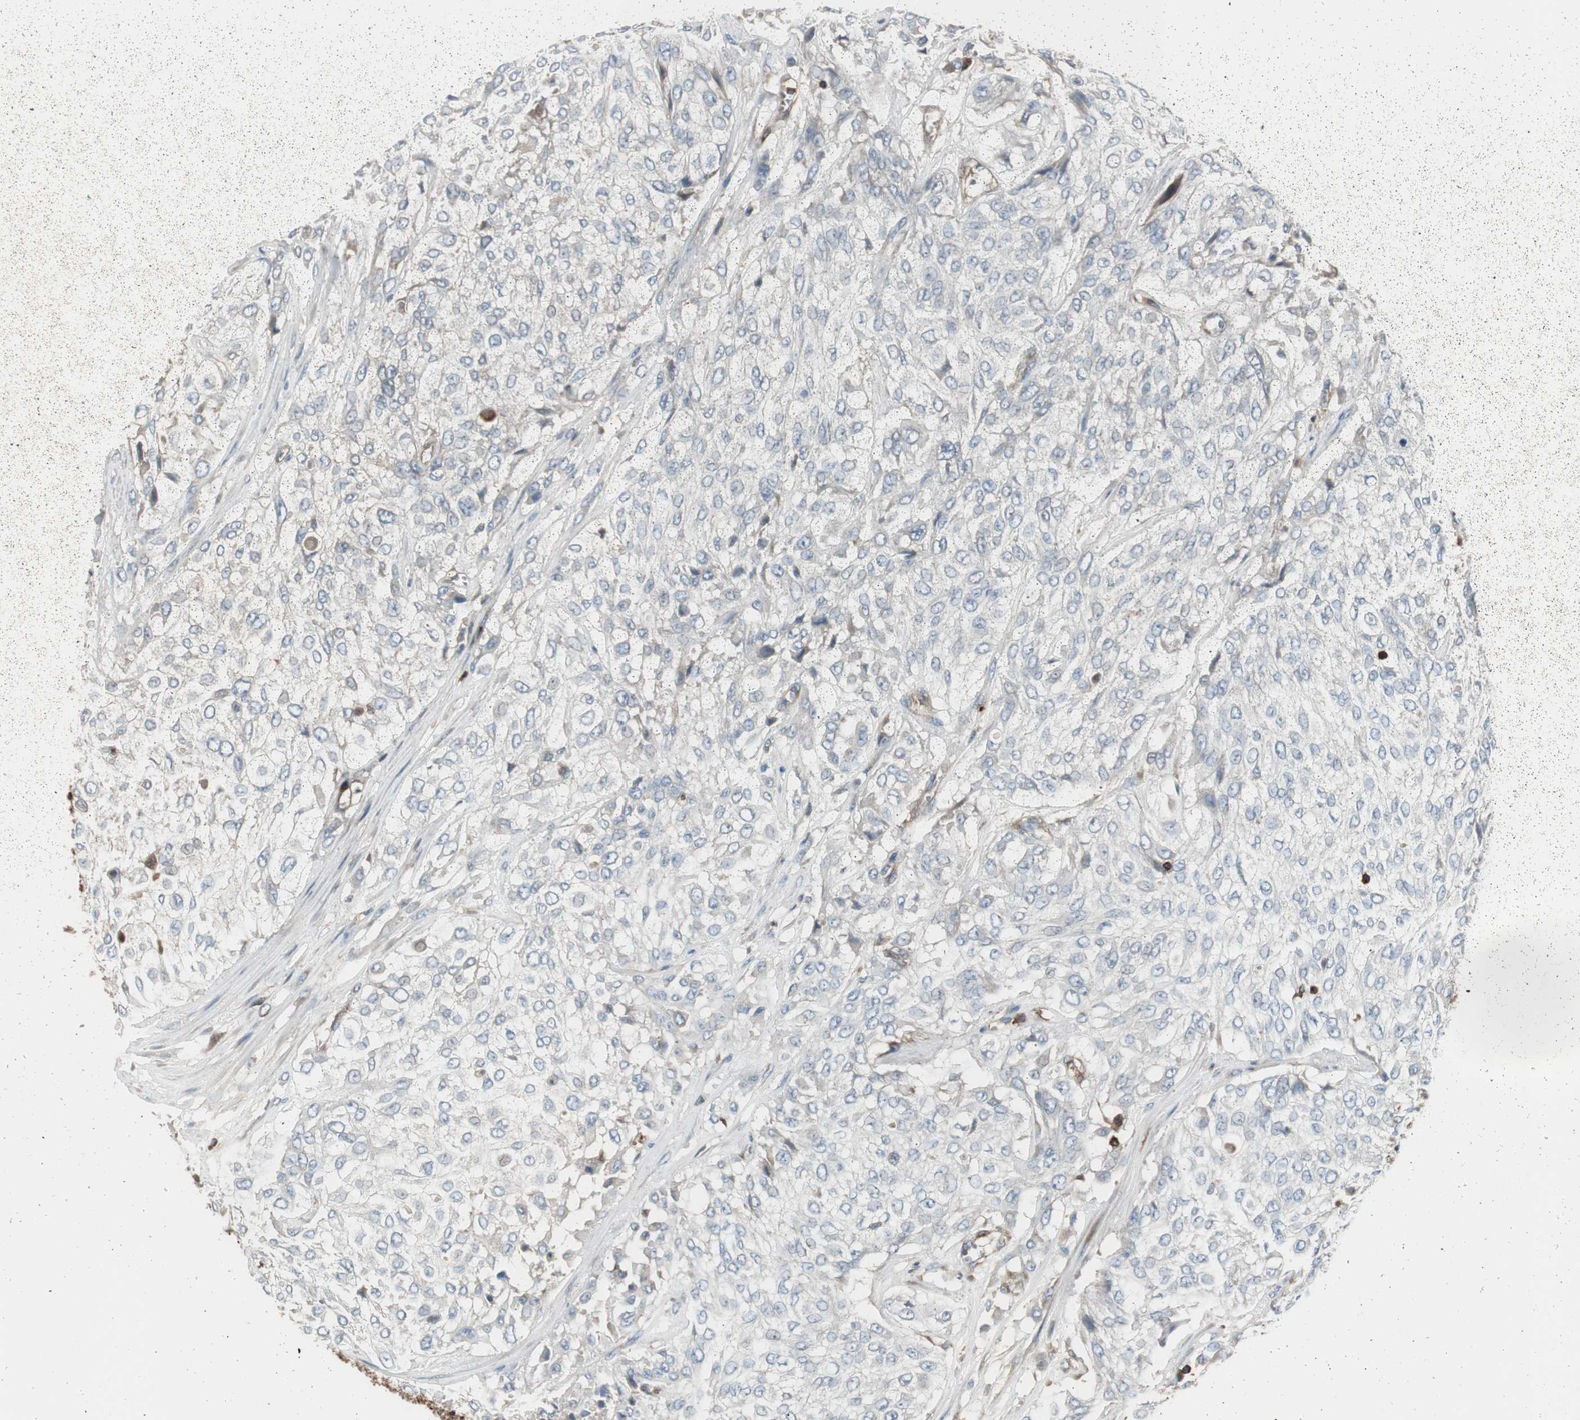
{"staining": {"intensity": "negative", "quantity": "none", "location": "none"}, "tissue": "urothelial cancer", "cell_type": "Tumor cells", "image_type": "cancer", "snomed": [{"axis": "morphology", "description": "Urothelial carcinoma, High grade"}, {"axis": "topography", "description": "Urinary bladder"}], "caption": "Urothelial cancer was stained to show a protein in brown. There is no significant expression in tumor cells.", "gene": "B2M", "patient": {"sex": "male", "age": 57}}